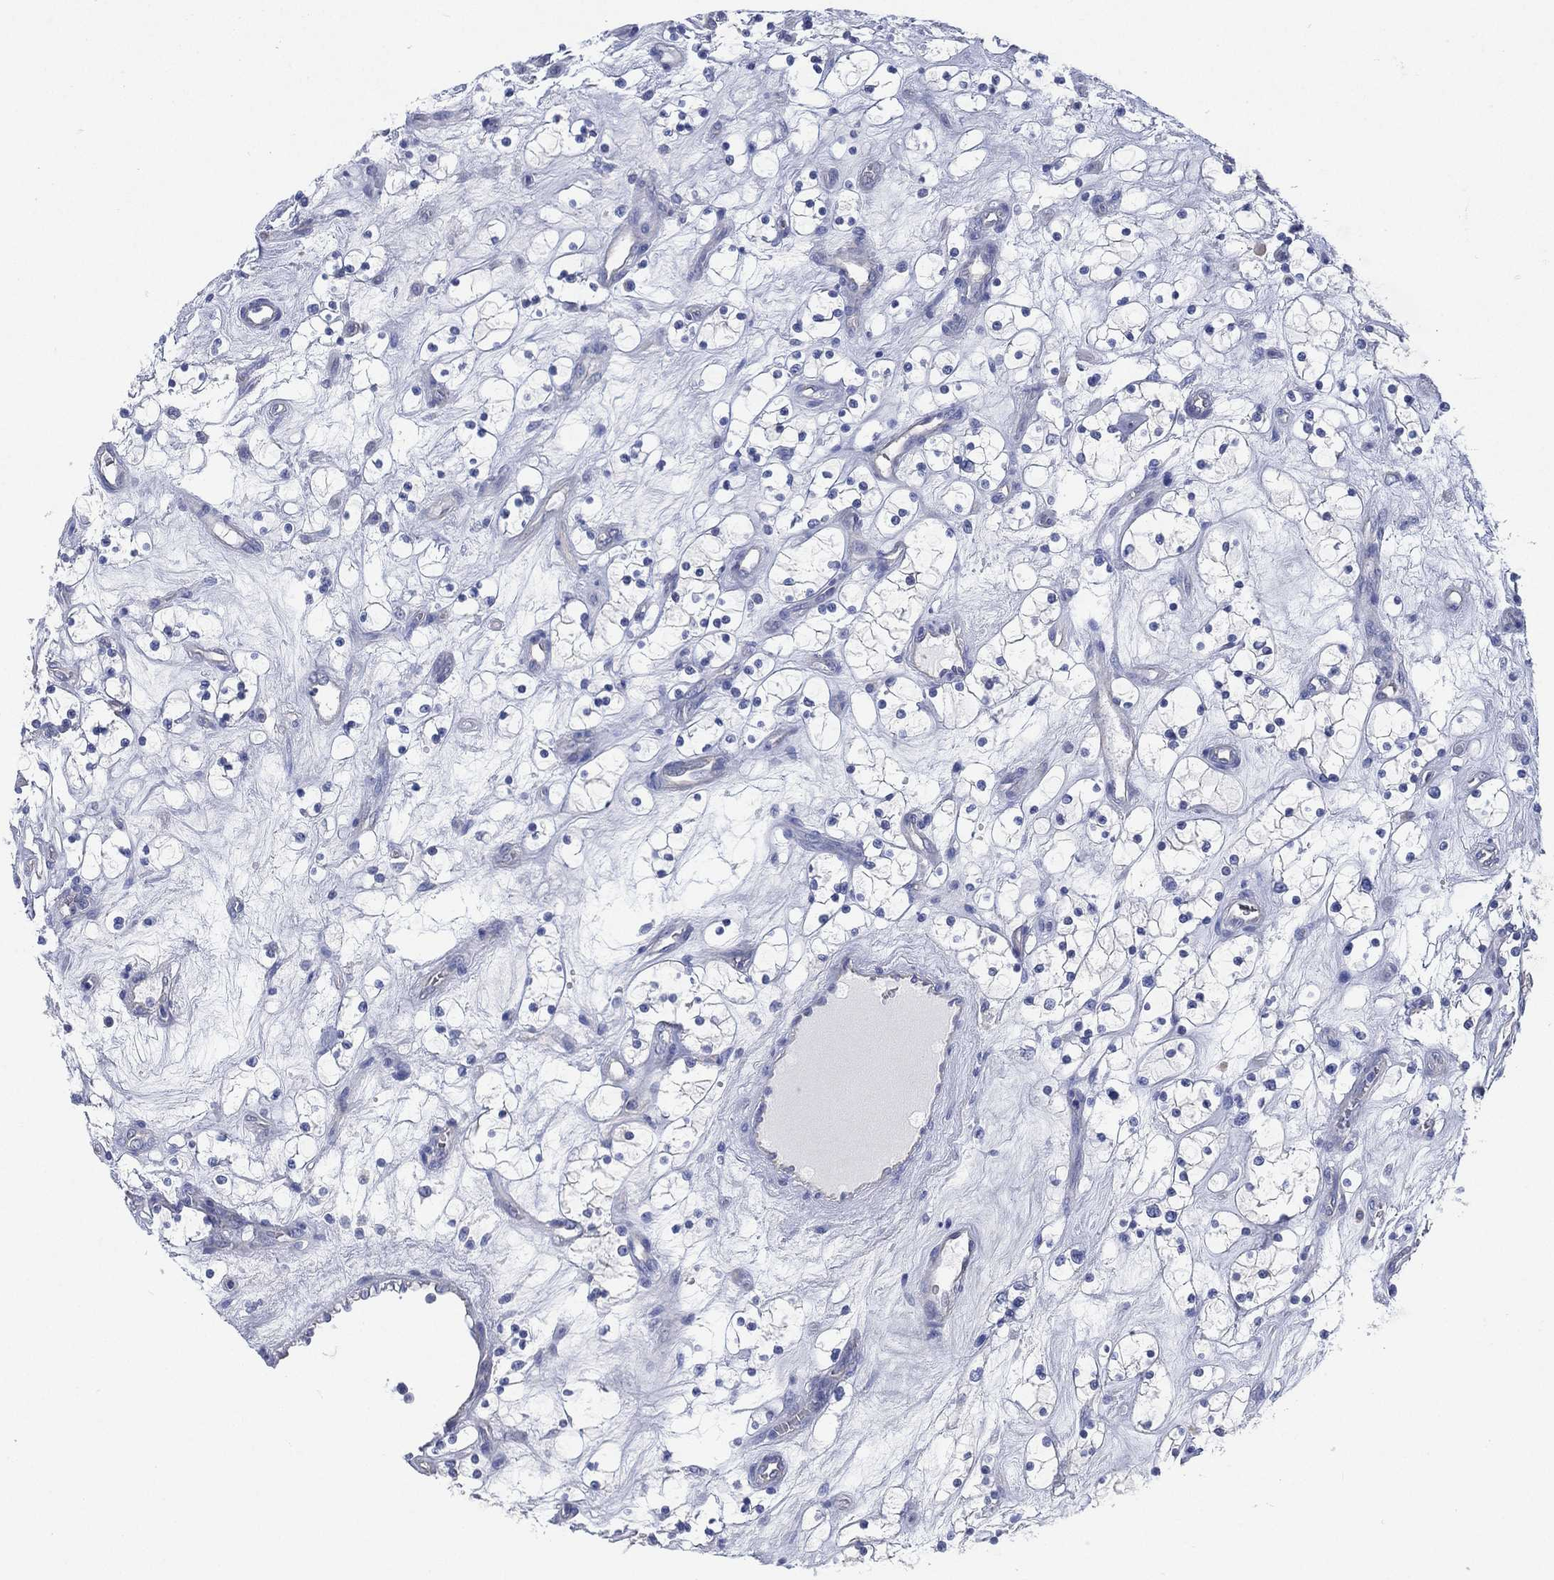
{"staining": {"intensity": "negative", "quantity": "none", "location": "none"}, "tissue": "renal cancer", "cell_type": "Tumor cells", "image_type": "cancer", "snomed": [{"axis": "morphology", "description": "Adenocarcinoma, NOS"}, {"axis": "topography", "description": "Kidney"}], "caption": "Tumor cells are negative for brown protein staining in renal adenocarcinoma.", "gene": "CCDC70", "patient": {"sex": "female", "age": 69}}